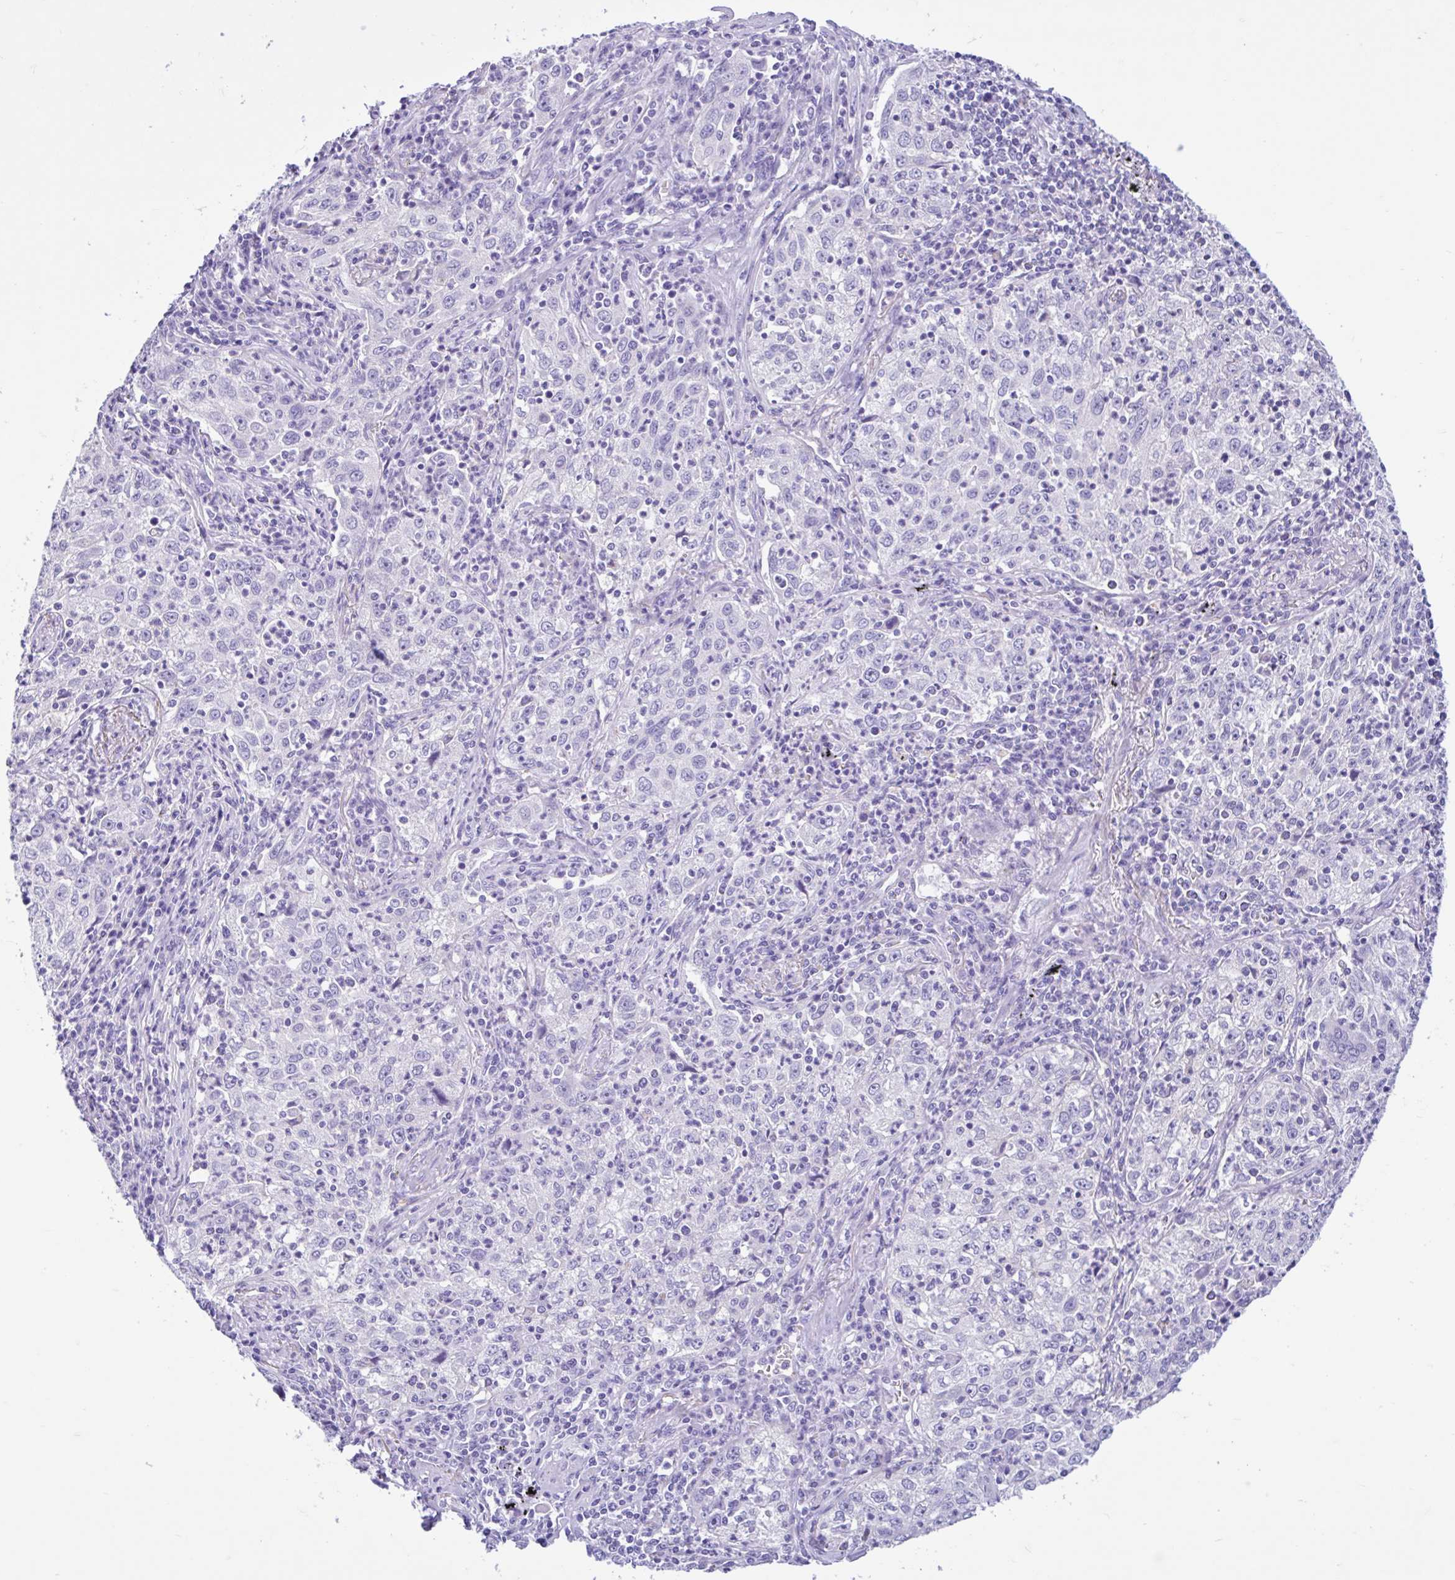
{"staining": {"intensity": "negative", "quantity": "none", "location": "none"}, "tissue": "lung cancer", "cell_type": "Tumor cells", "image_type": "cancer", "snomed": [{"axis": "morphology", "description": "Squamous cell carcinoma, NOS"}, {"axis": "topography", "description": "Lung"}], "caption": "Human lung cancer (squamous cell carcinoma) stained for a protein using IHC exhibits no staining in tumor cells.", "gene": "TMEM79", "patient": {"sex": "male", "age": 71}}